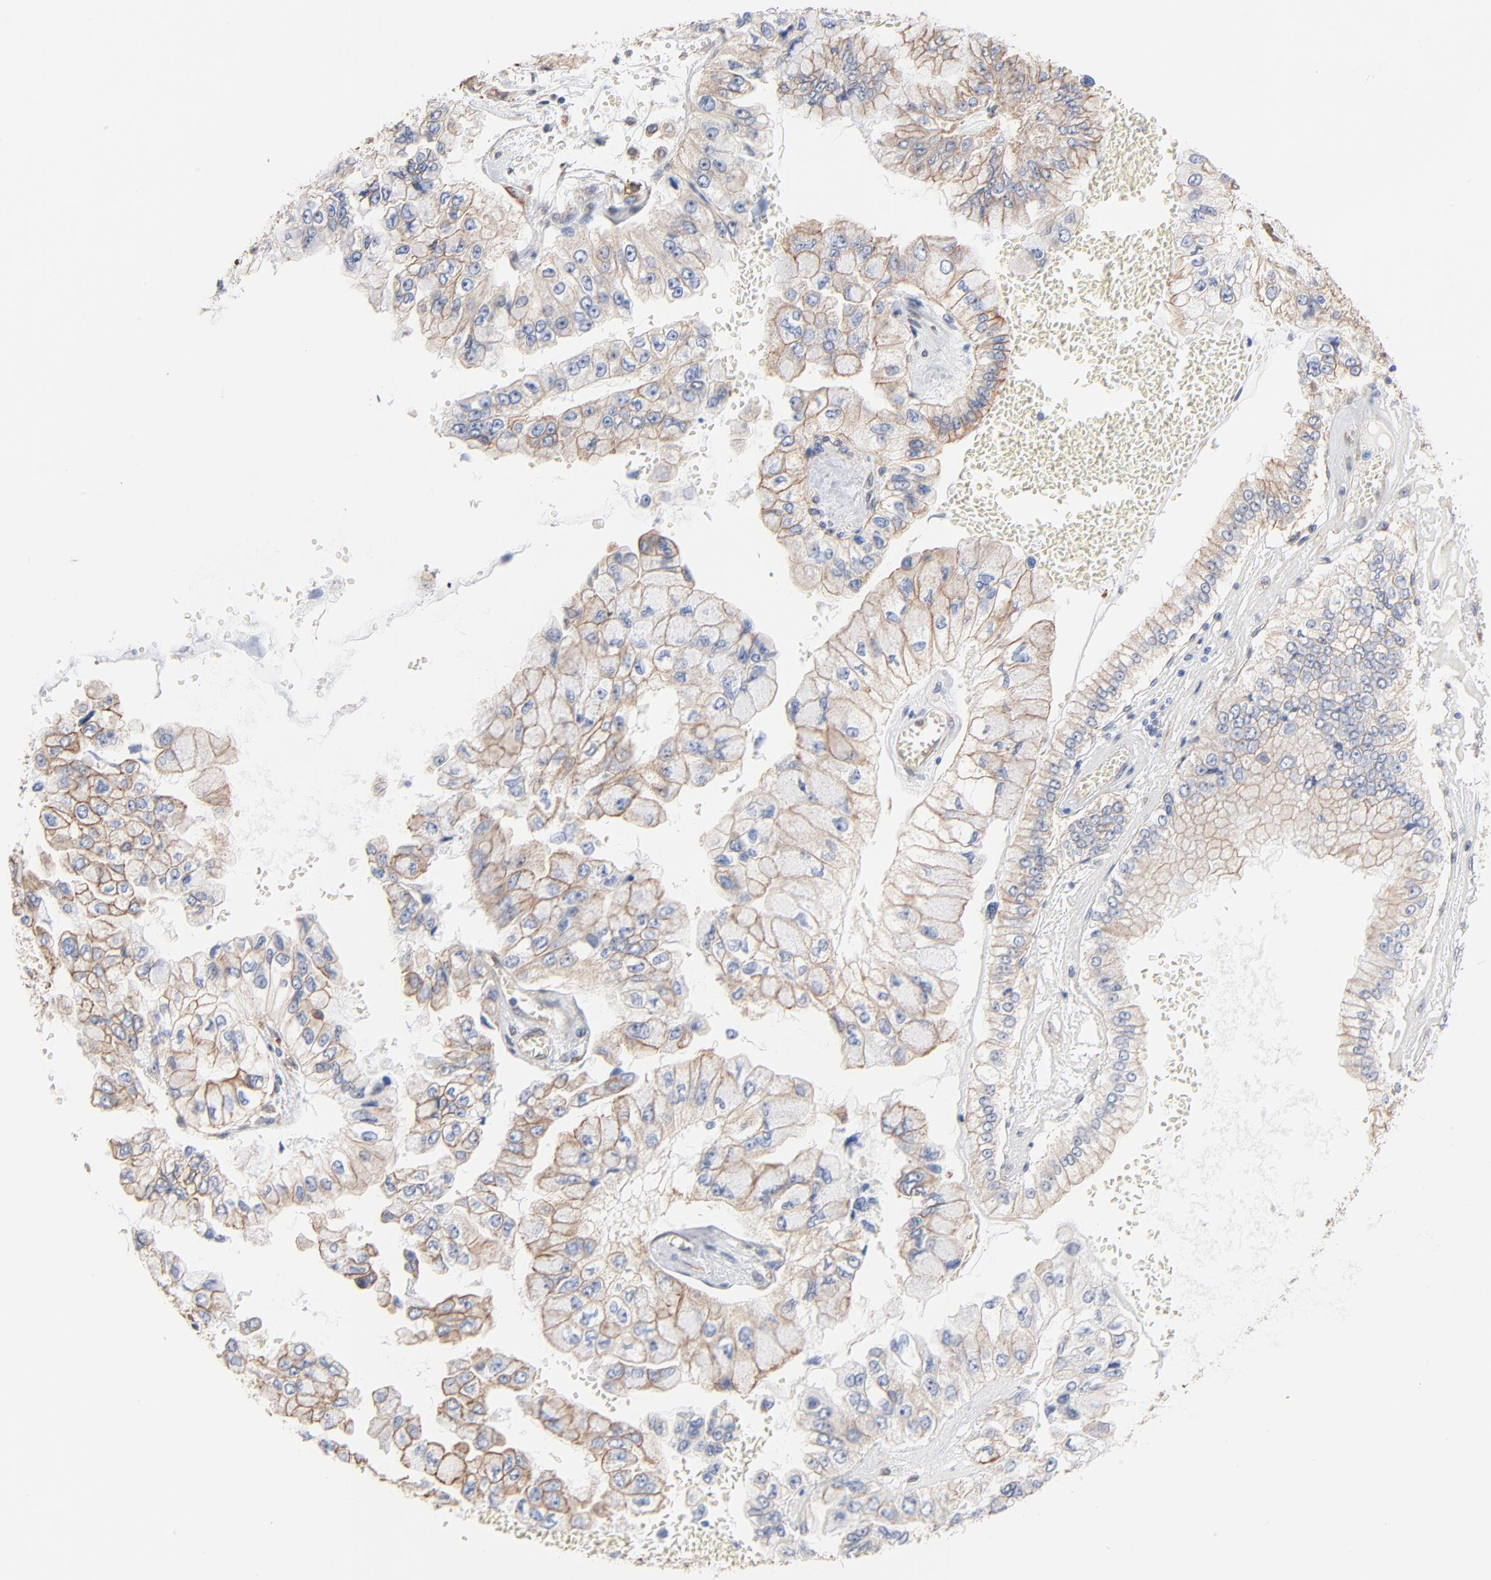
{"staining": {"intensity": "weak", "quantity": "25%-75%", "location": "cytoplasmic/membranous"}, "tissue": "liver cancer", "cell_type": "Tumor cells", "image_type": "cancer", "snomed": [{"axis": "morphology", "description": "Cholangiocarcinoma"}, {"axis": "topography", "description": "Liver"}], "caption": "Weak cytoplasmic/membranous protein staining is appreciated in about 25%-75% of tumor cells in cholangiocarcinoma (liver). Using DAB (3,3'-diaminobenzidine) (brown) and hematoxylin (blue) stains, captured at high magnification using brightfield microscopy.", "gene": "ABCD4", "patient": {"sex": "female", "age": 79}}